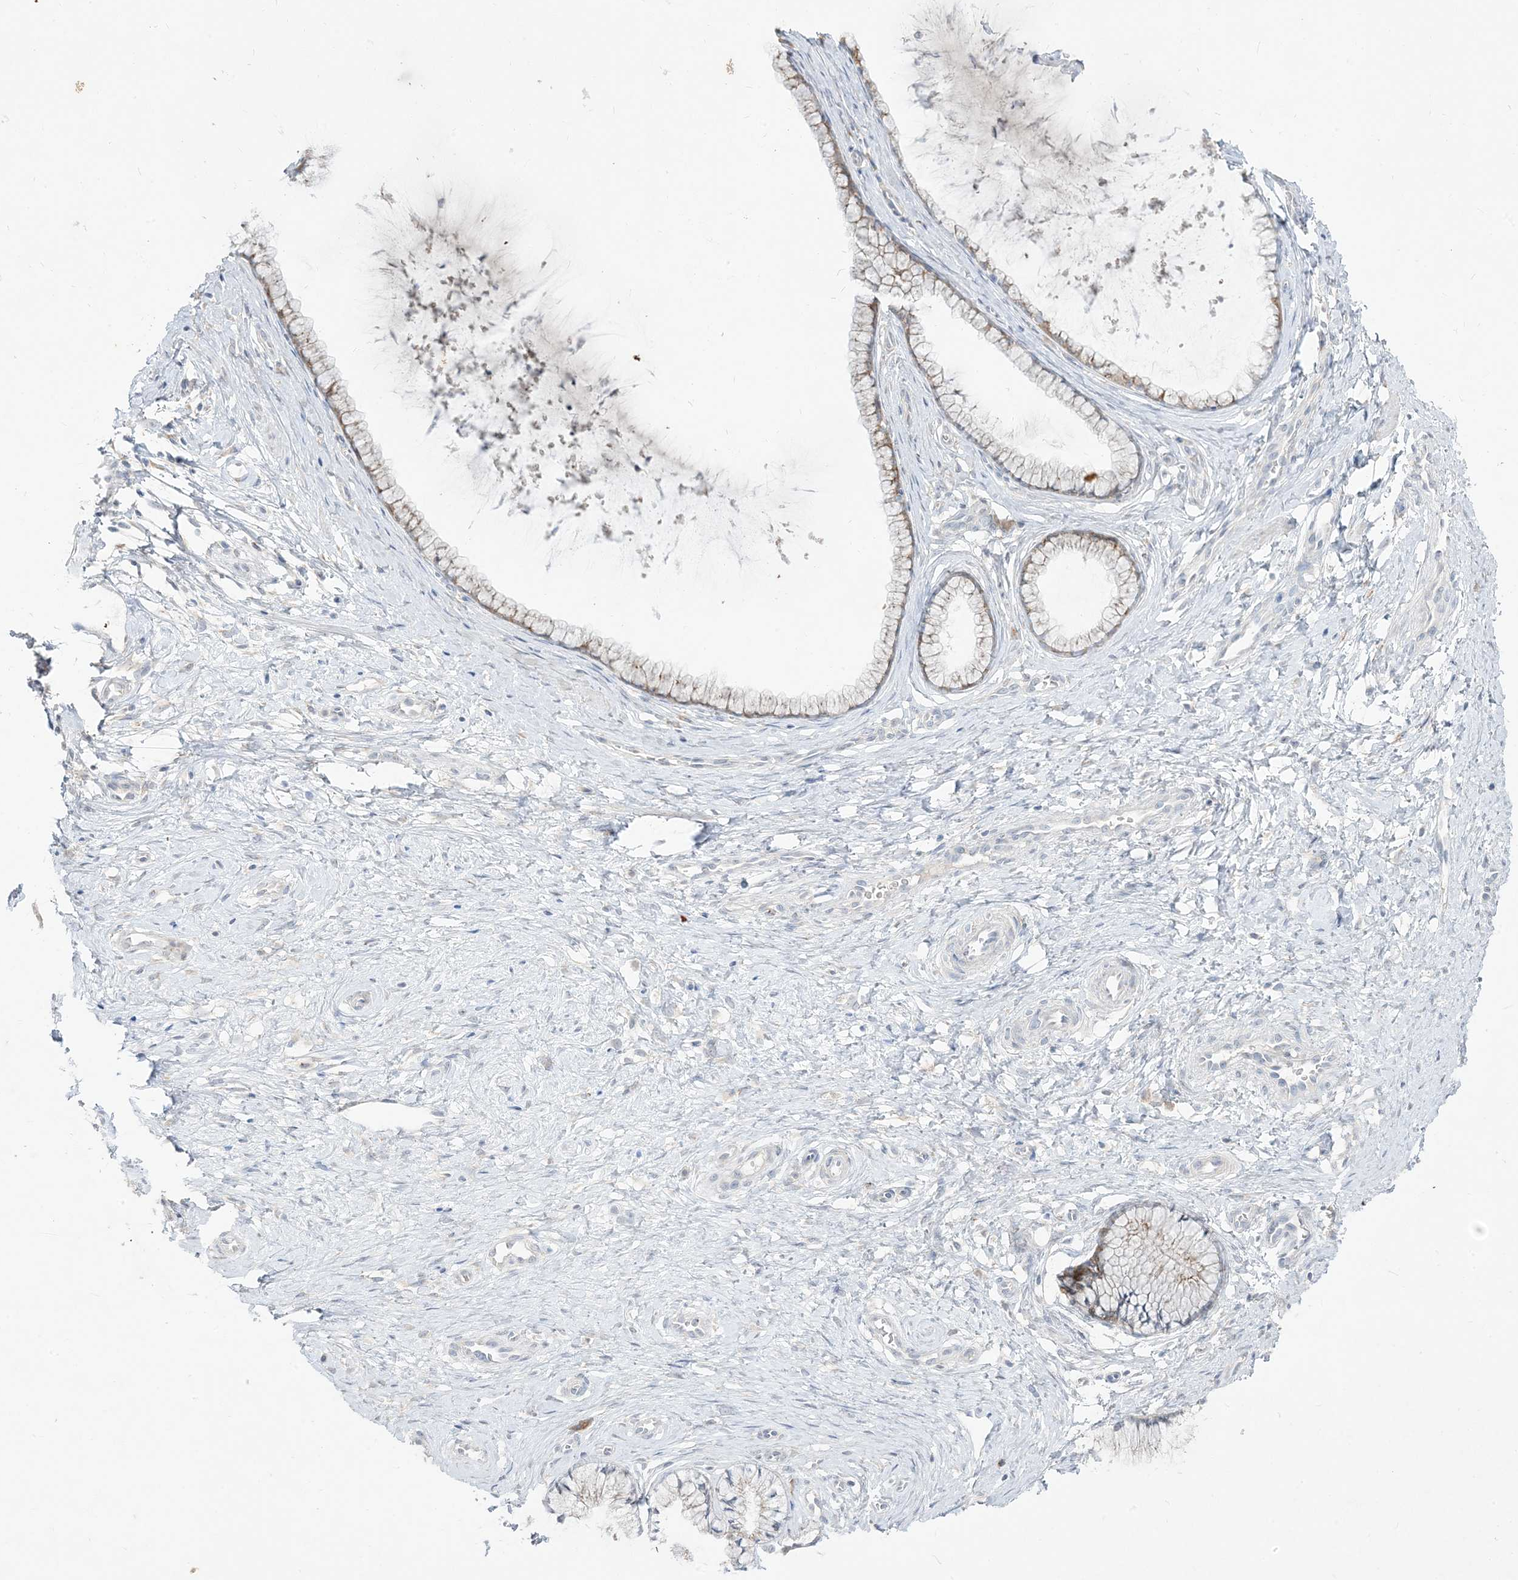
{"staining": {"intensity": "weak", "quantity": "<25%", "location": "cytoplasmic/membranous"}, "tissue": "cervix", "cell_type": "Glandular cells", "image_type": "normal", "snomed": [{"axis": "morphology", "description": "Normal tissue, NOS"}, {"axis": "topography", "description": "Cervix"}], "caption": "Glandular cells are negative for brown protein staining in unremarkable cervix. (DAB (3,3'-diaminobenzidine) immunohistochemistry (IHC) with hematoxylin counter stain).", "gene": "LOXL3", "patient": {"sex": "female", "age": 36}}